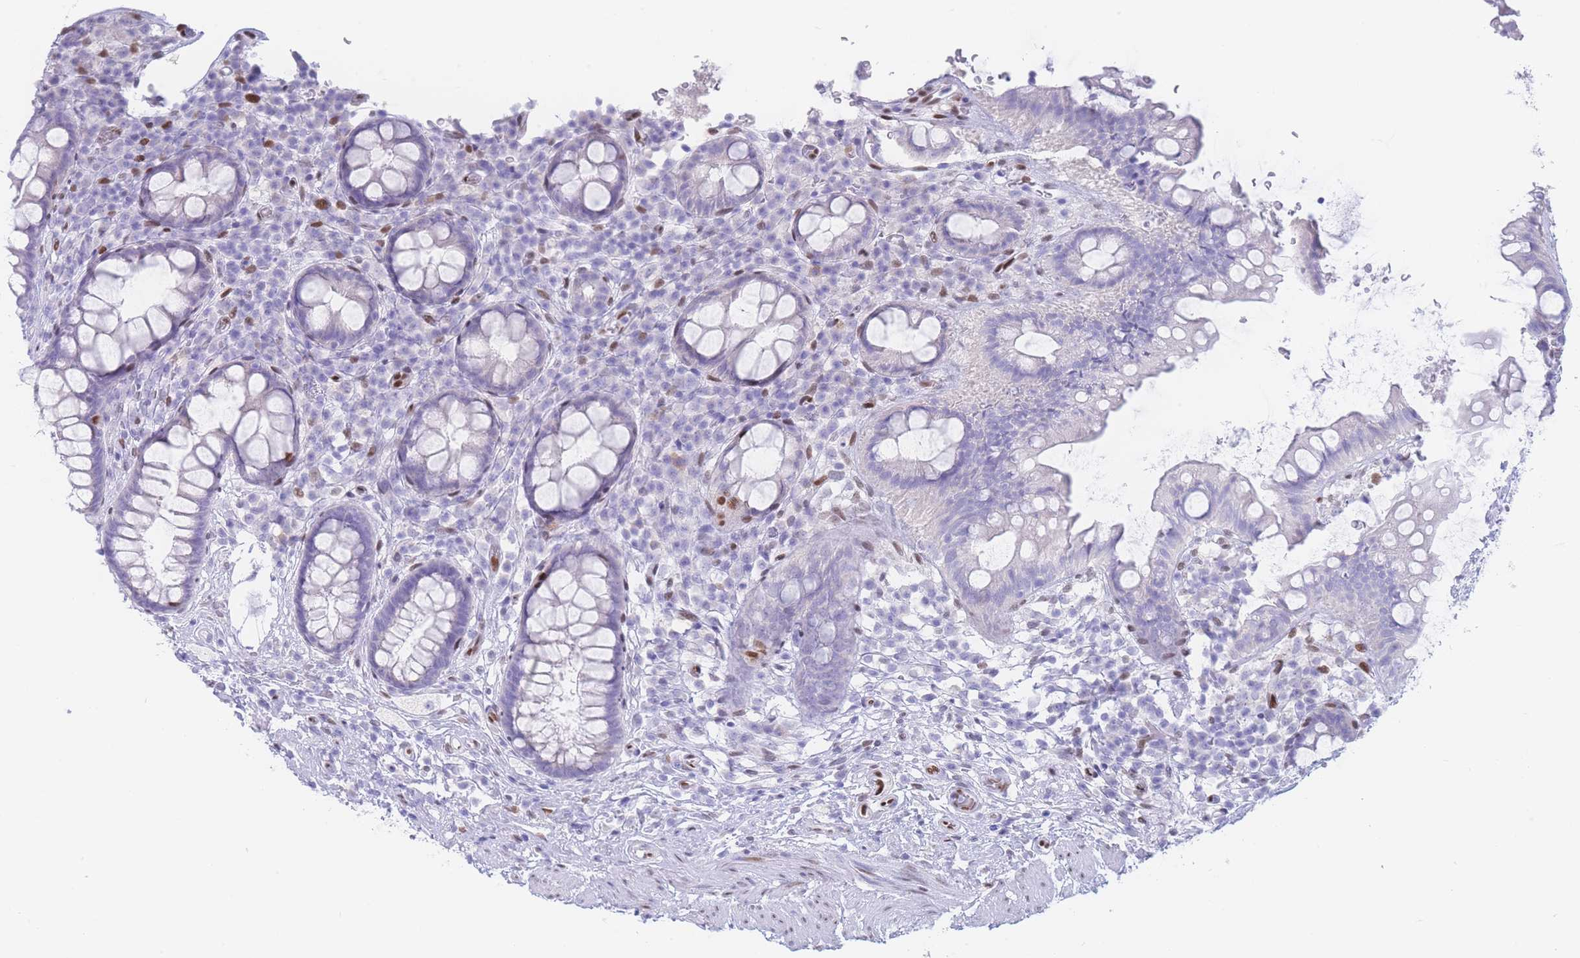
{"staining": {"intensity": "negative", "quantity": "none", "location": "none"}, "tissue": "rectum", "cell_type": "Glandular cells", "image_type": "normal", "snomed": [{"axis": "morphology", "description": "Normal tissue, NOS"}, {"axis": "topography", "description": "Rectum"}, {"axis": "topography", "description": "Peripheral nerve tissue"}], "caption": "The immunohistochemistry (IHC) image has no significant staining in glandular cells of rectum.", "gene": "PSMB5", "patient": {"sex": "female", "age": 69}}